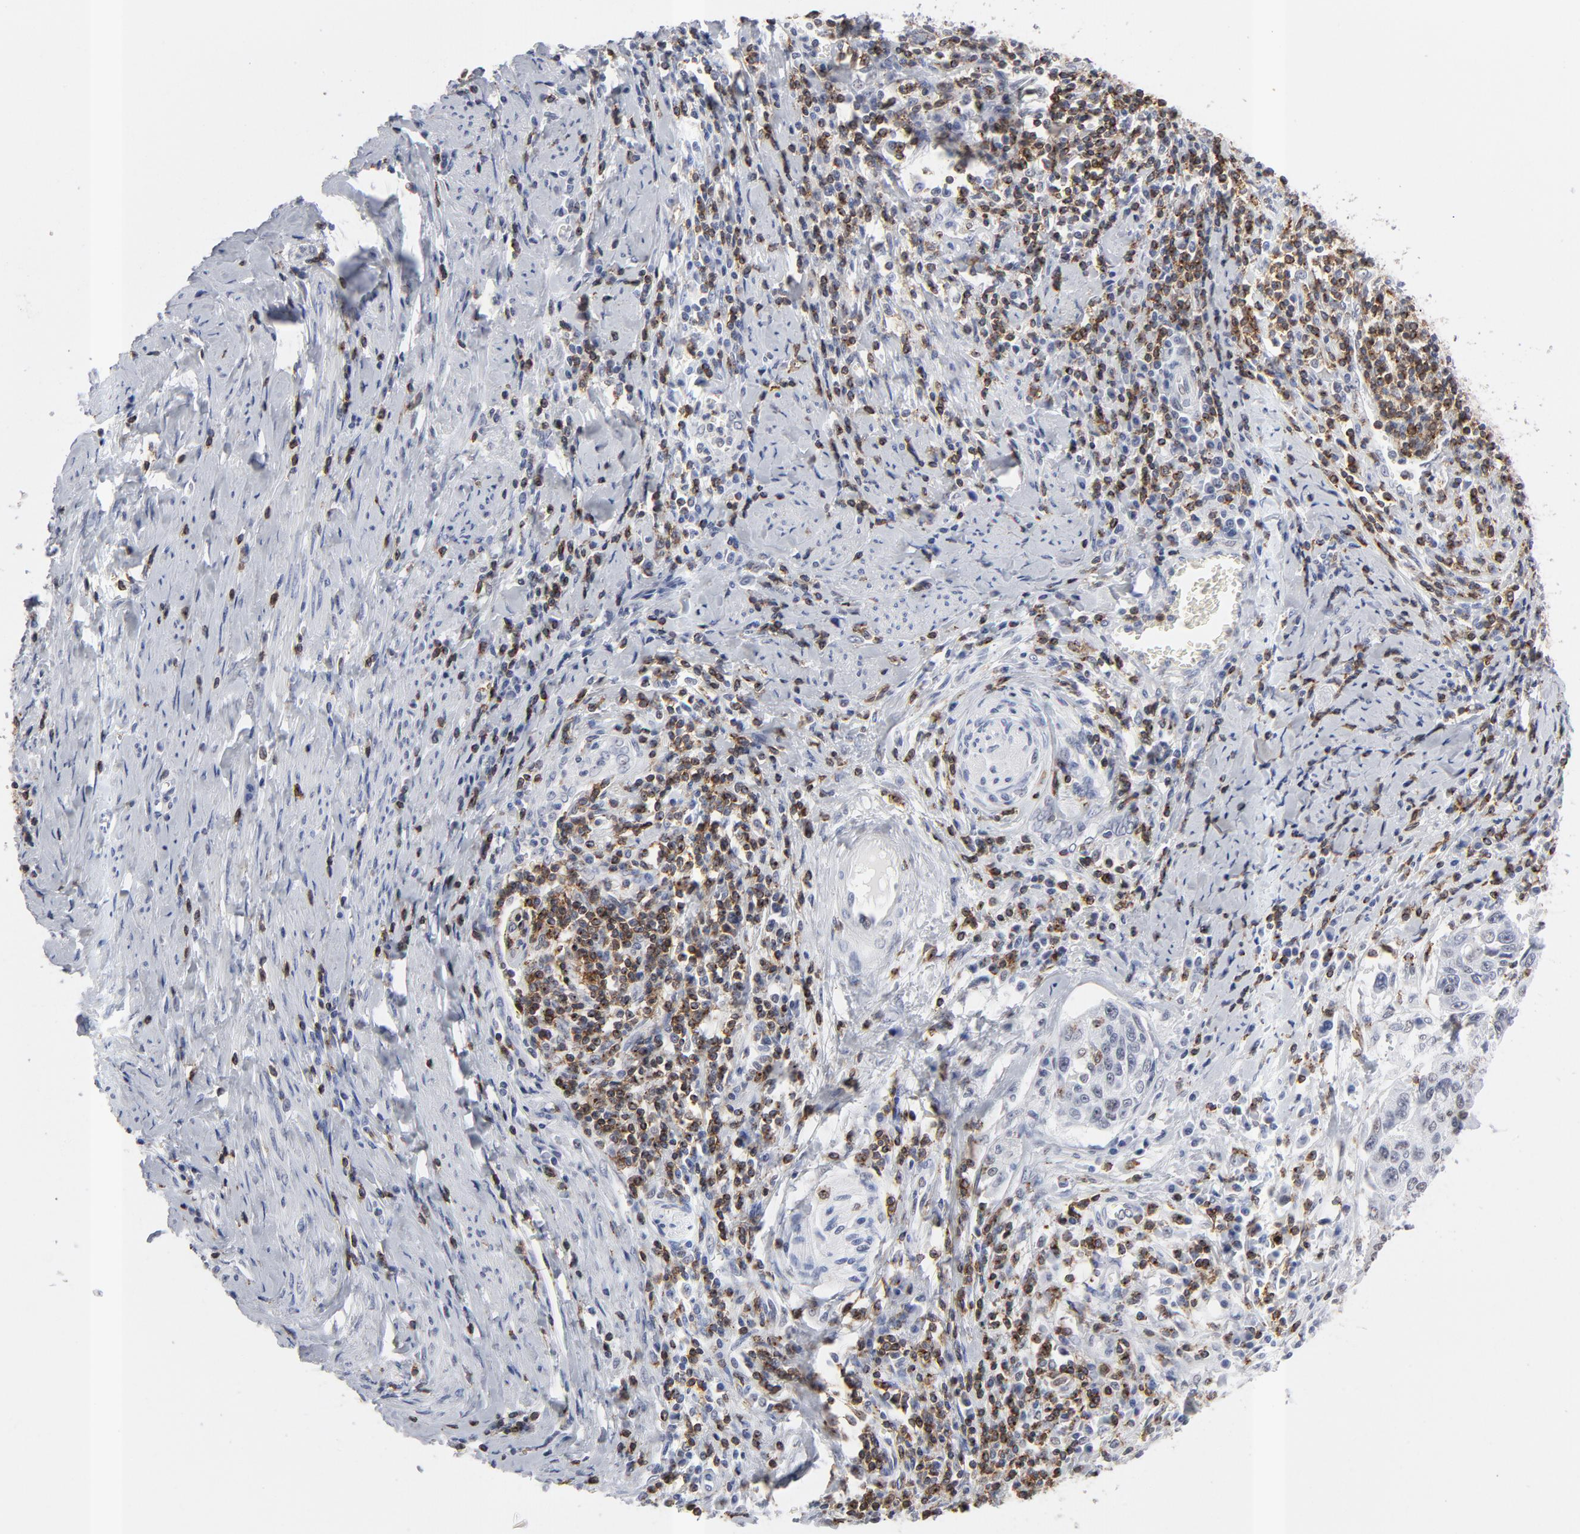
{"staining": {"intensity": "negative", "quantity": "none", "location": "none"}, "tissue": "cervical cancer", "cell_type": "Tumor cells", "image_type": "cancer", "snomed": [{"axis": "morphology", "description": "Squamous cell carcinoma, NOS"}, {"axis": "topography", "description": "Cervix"}], "caption": "Tumor cells show no significant positivity in cervical cancer. The staining was performed using DAB (3,3'-diaminobenzidine) to visualize the protein expression in brown, while the nuclei were stained in blue with hematoxylin (Magnification: 20x).", "gene": "CD2", "patient": {"sex": "female", "age": 53}}